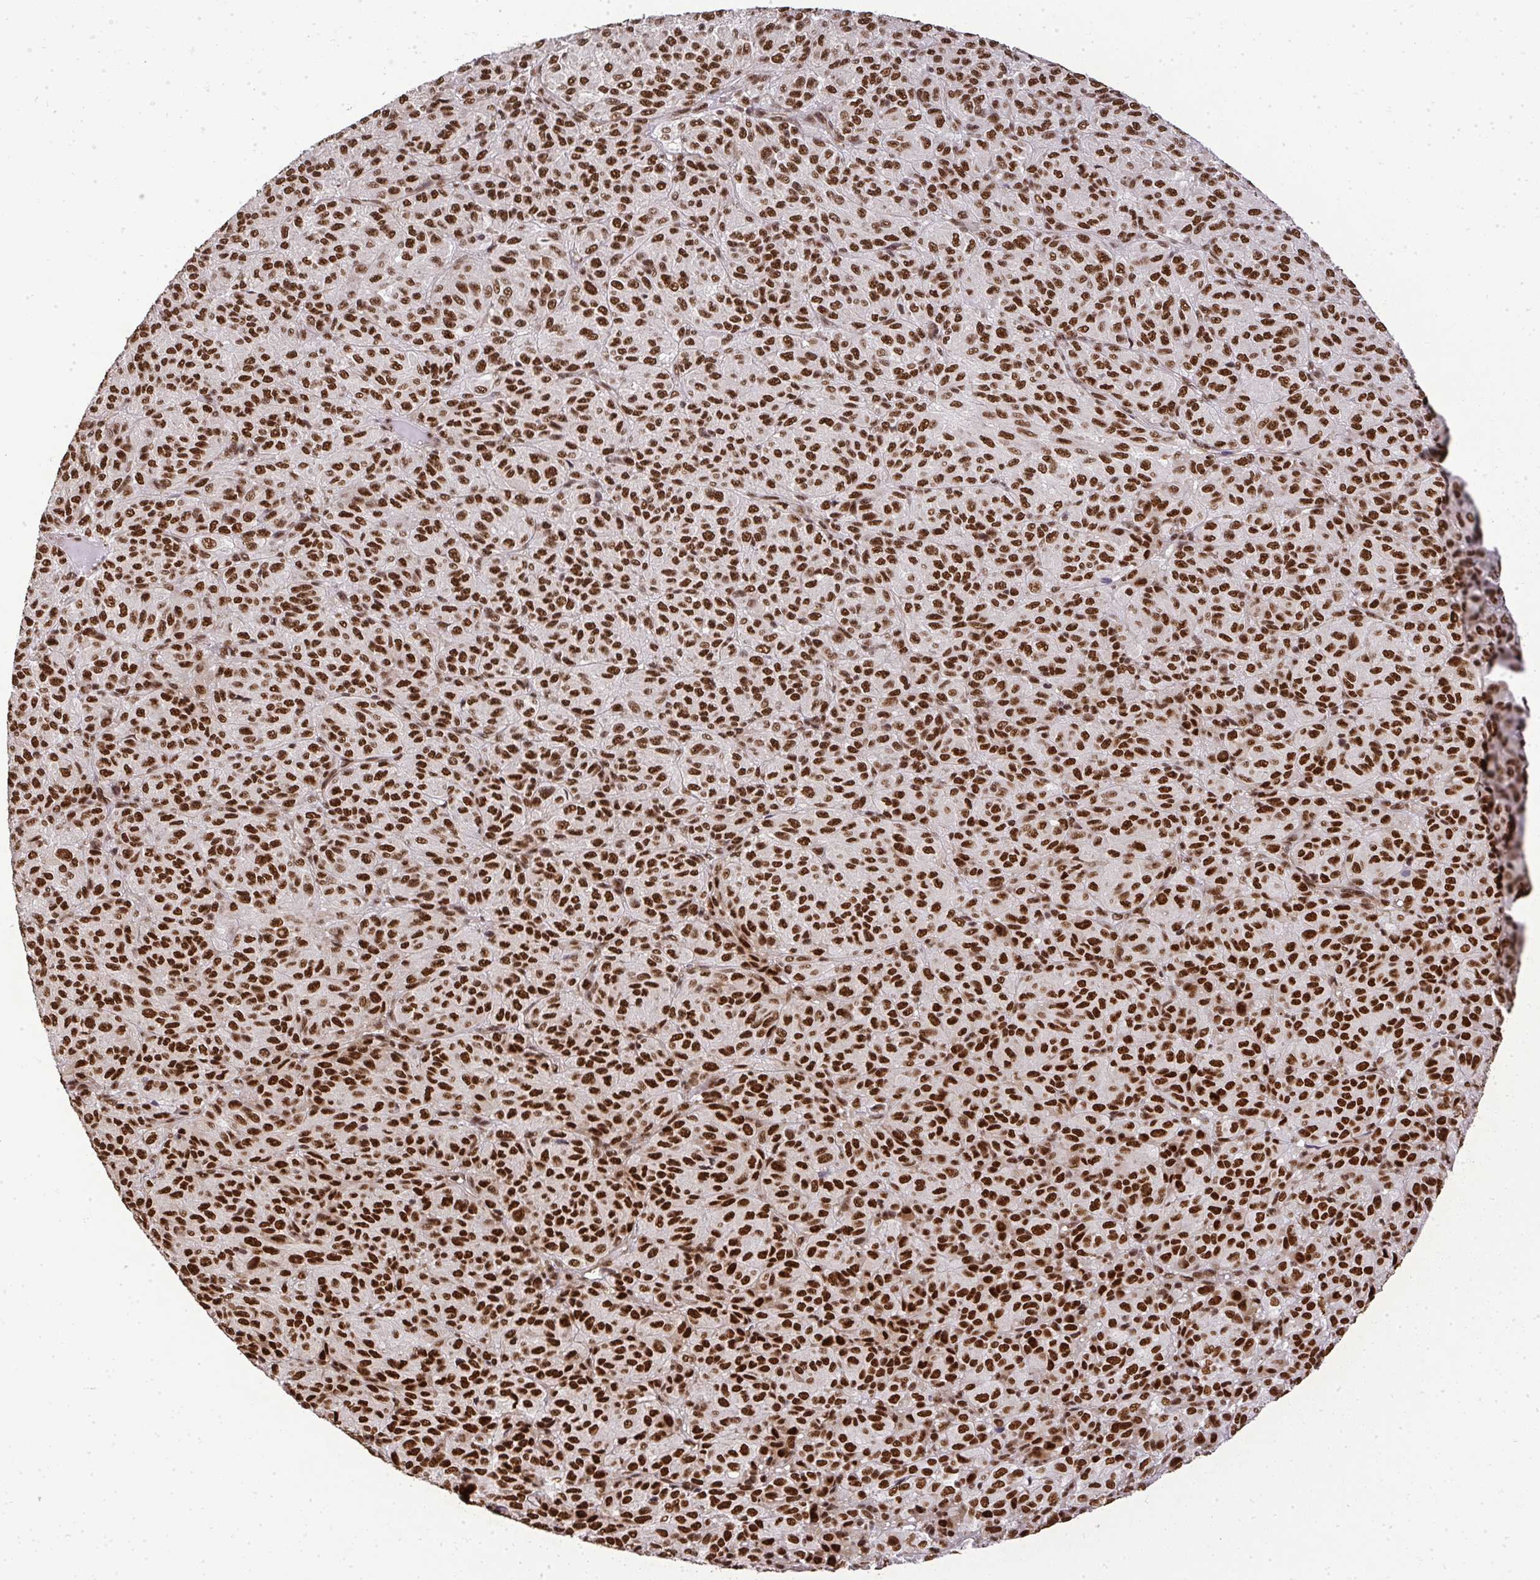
{"staining": {"intensity": "strong", "quantity": ">75%", "location": "nuclear"}, "tissue": "melanoma", "cell_type": "Tumor cells", "image_type": "cancer", "snomed": [{"axis": "morphology", "description": "Malignant melanoma, Metastatic site"}, {"axis": "topography", "description": "Brain"}], "caption": "Protein staining reveals strong nuclear positivity in approximately >75% of tumor cells in malignant melanoma (metastatic site).", "gene": "U2AF1", "patient": {"sex": "female", "age": 56}}